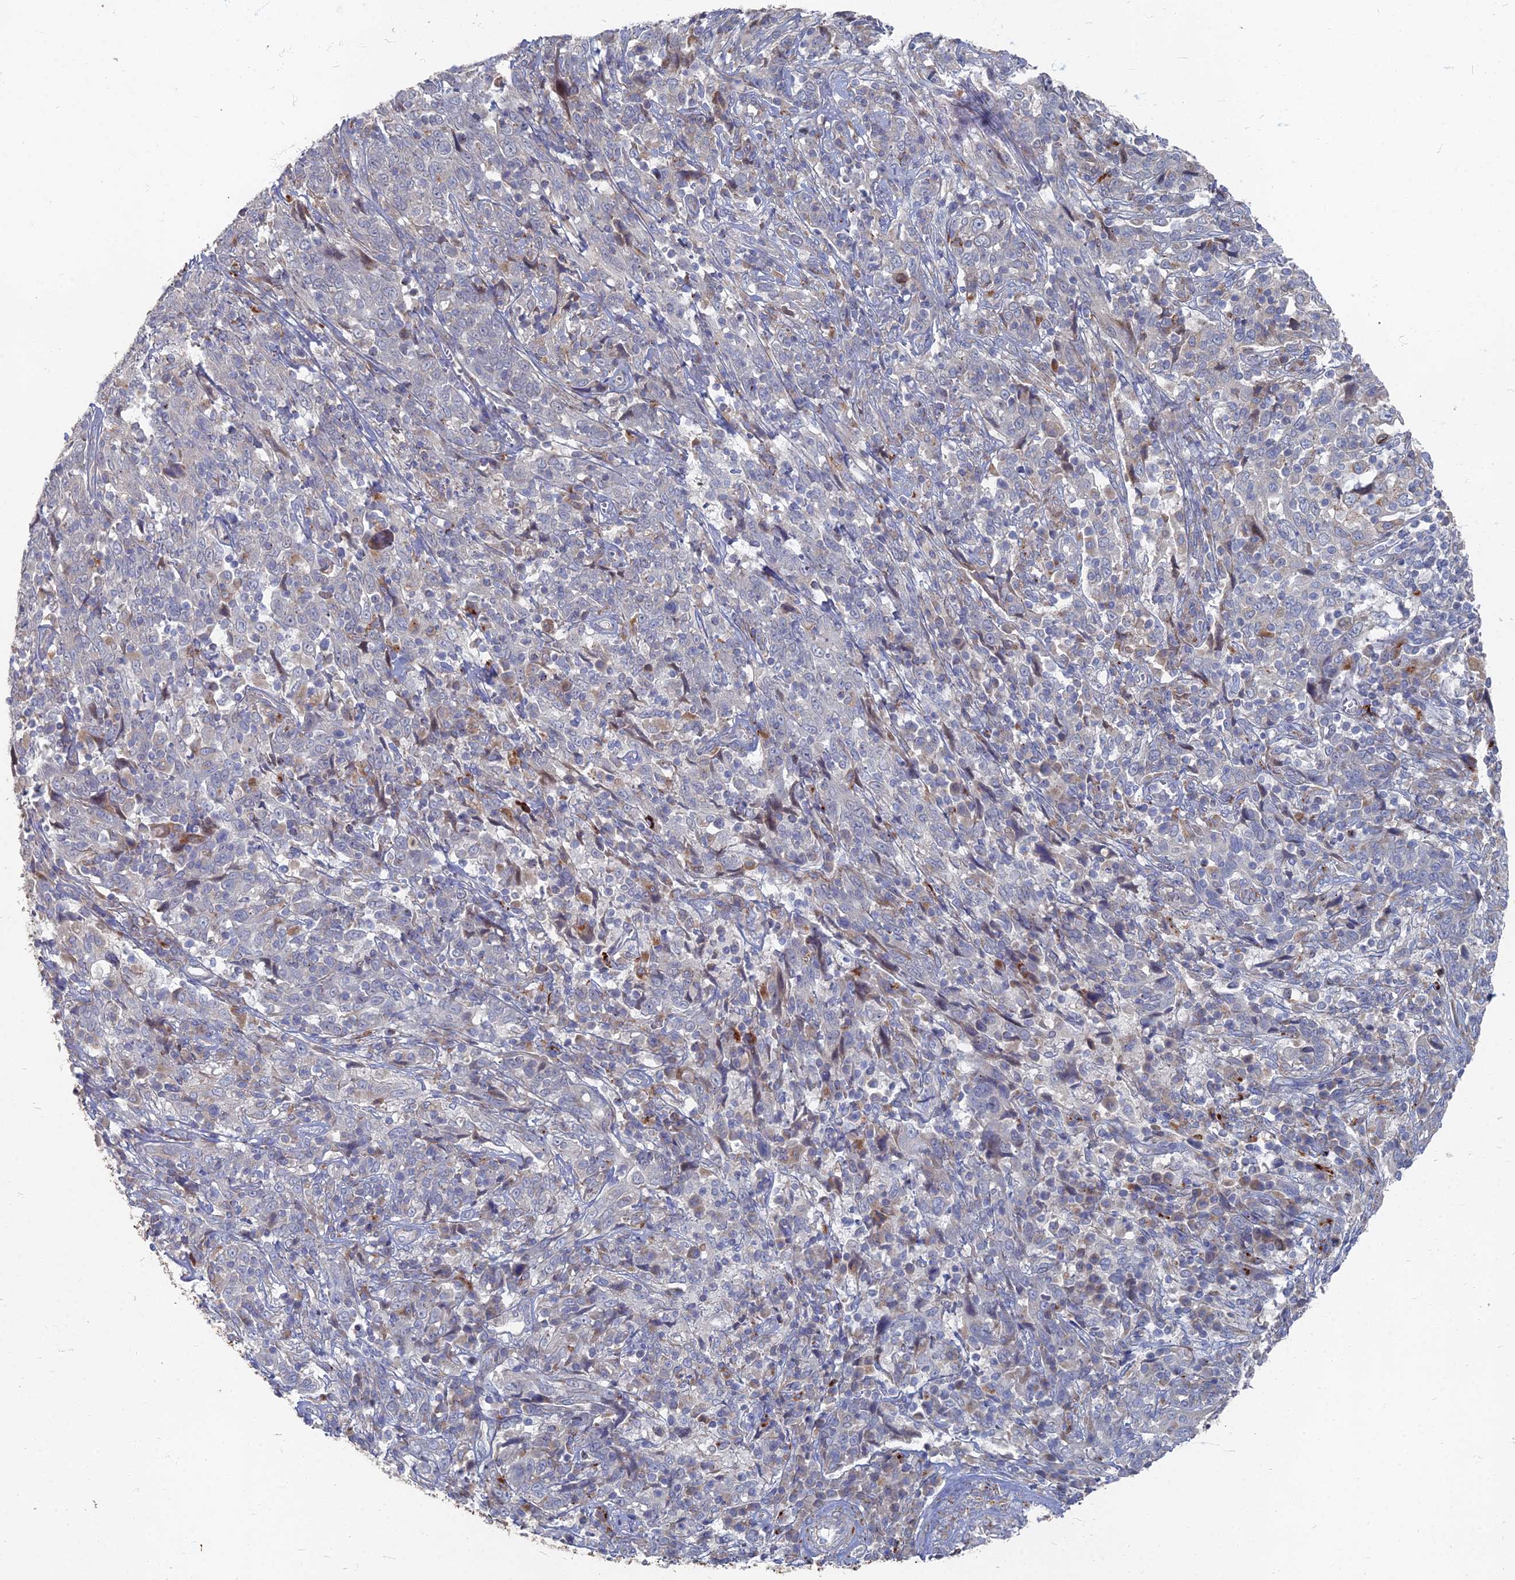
{"staining": {"intensity": "negative", "quantity": "none", "location": "none"}, "tissue": "cervical cancer", "cell_type": "Tumor cells", "image_type": "cancer", "snomed": [{"axis": "morphology", "description": "Squamous cell carcinoma, NOS"}, {"axis": "topography", "description": "Cervix"}], "caption": "There is no significant staining in tumor cells of cervical cancer (squamous cell carcinoma).", "gene": "TMEM128", "patient": {"sex": "female", "age": 46}}